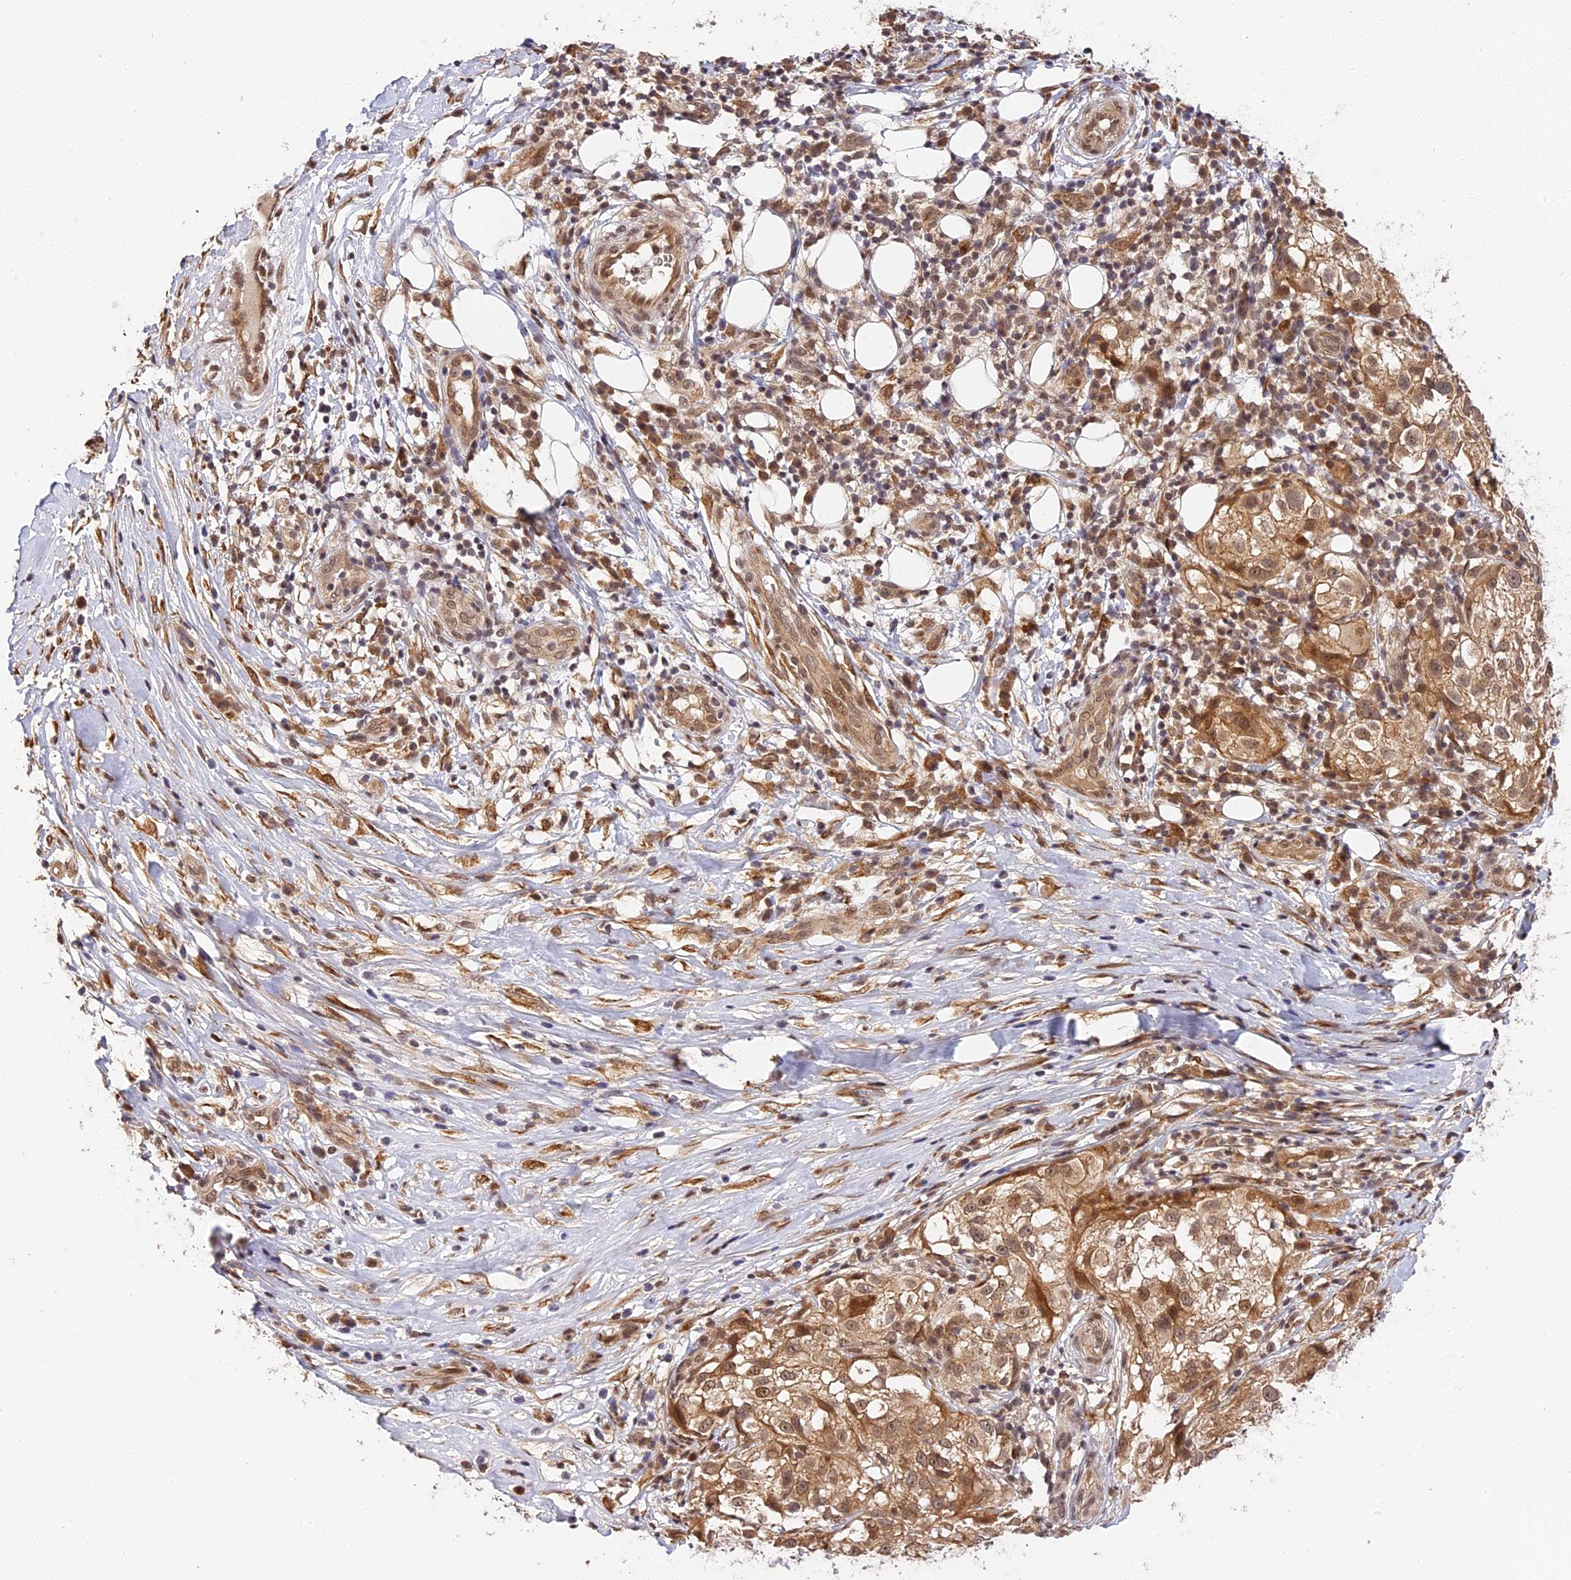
{"staining": {"intensity": "moderate", "quantity": ">75%", "location": "cytoplasmic/membranous"}, "tissue": "melanoma", "cell_type": "Tumor cells", "image_type": "cancer", "snomed": [{"axis": "morphology", "description": "Necrosis, NOS"}, {"axis": "morphology", "description": "Malignant melanoma, NOS"}, {"axis": "topography", "description": "Skin"}], "caption": "The photomicrograph reveals staining of malignant melanoma, revealing moderate cytoplasmic/membranous protein expression (brown color) within tumor cells.", "gene": "IMPACT", "patient": {"sex": "female", "age": 87}}